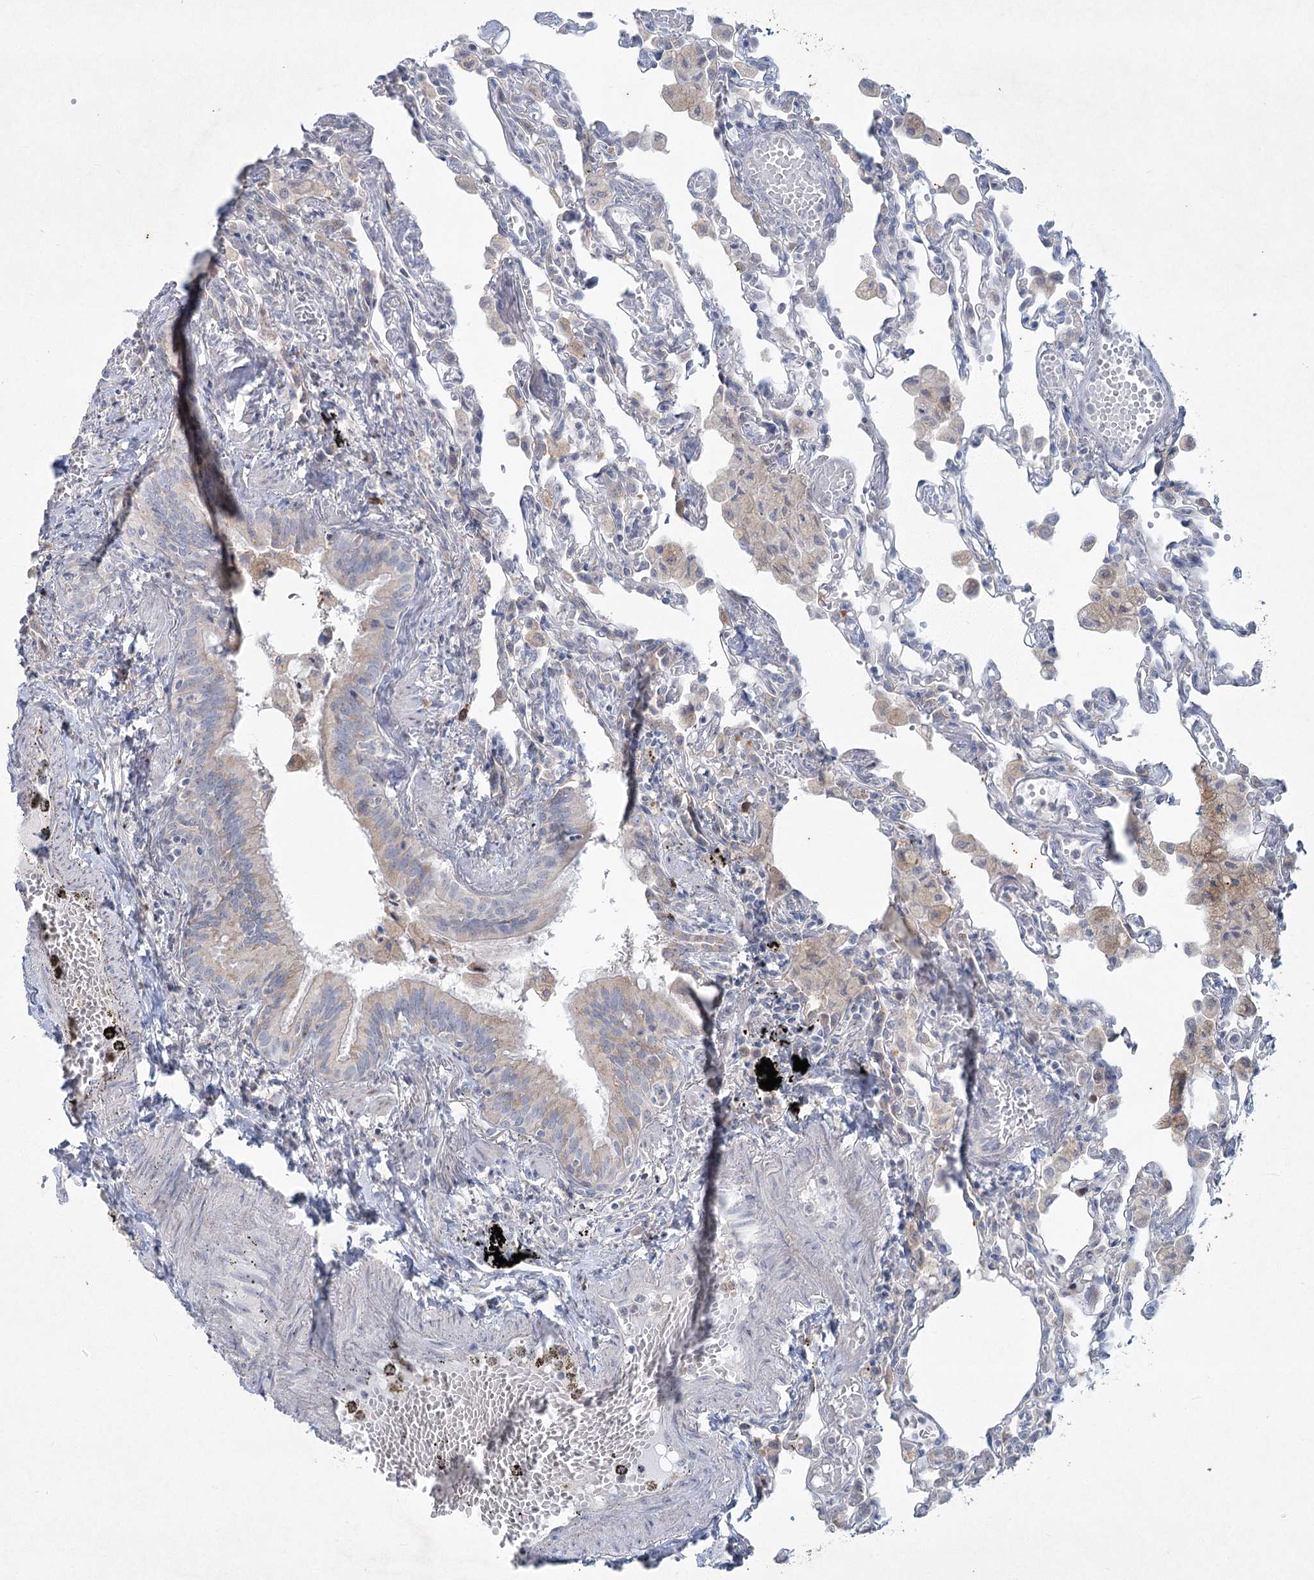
{"staining": {"intensity": "negative", "quantity": "none", "location": "none"}, "tissue": "lung", "cell_type": "Alveolar cells", "image_type": "normal", "snomed": [{"axis": "morphology", "description": "Normal tissue, NOS"}, {"axis": "topography", "description": "Bronchus"}, {"axis": "topography", "description": "Lung"}], "caption": "IHC of unremarkable human lung displays no expression in alveolar cells. (DAB IHC, high magnification).", "gene": "PLA2G12A", "patient": {"sex": "female", "age": 49}}